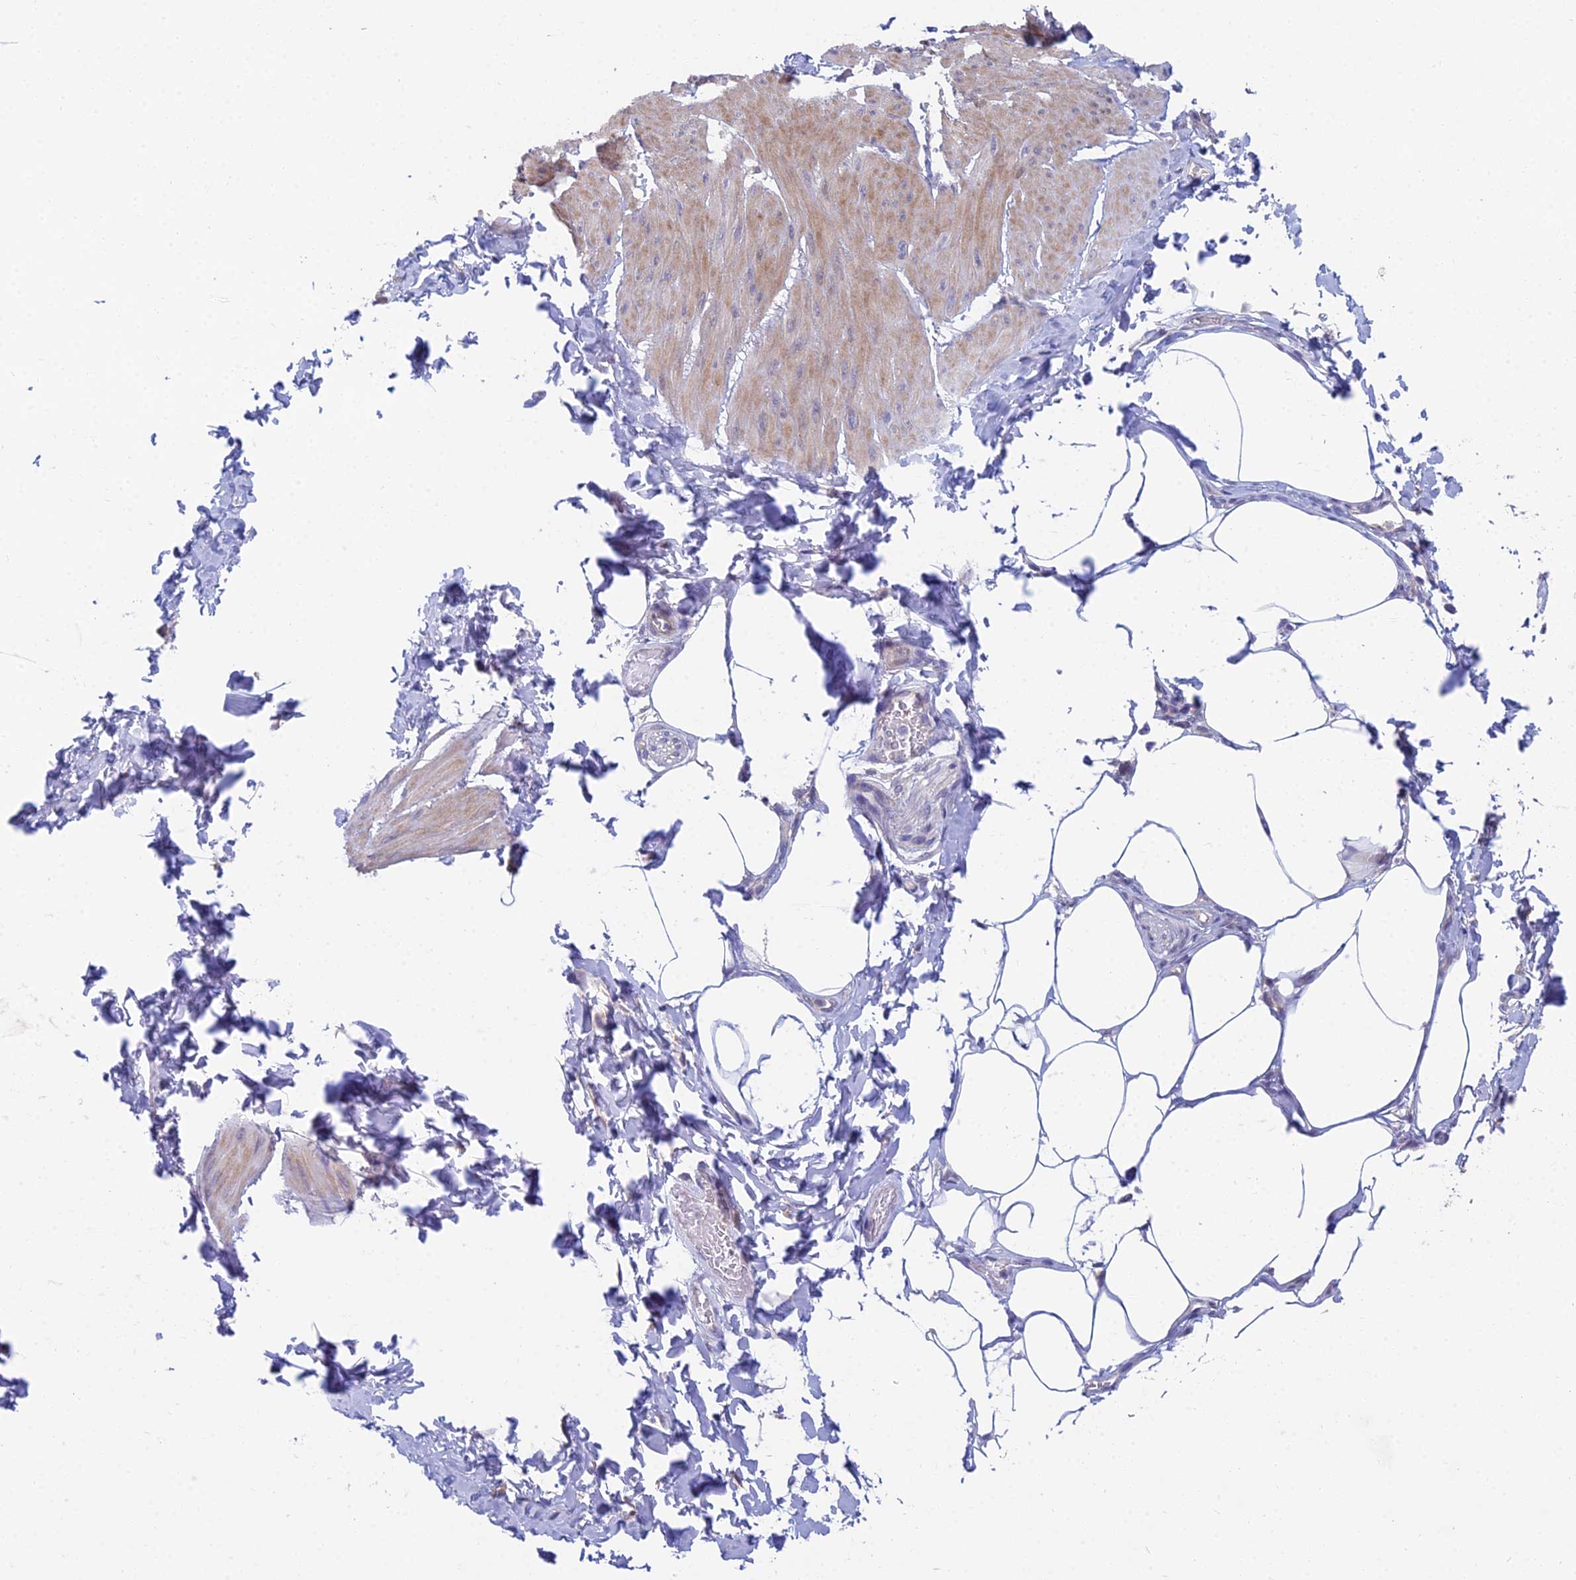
{"staining": {"intensity": "weak", "quantity": "<25%", "location": "cytoplasmic/membranous"}, "tissue": "smooth muscle", "cell_type": "Smooth muscle cells", "image_type": "normal", "snomed": [{"axis": "morphology", "description": "Urothelial carcinoma, High grade"}, {"axis": "topography", "description": "Urinary bladder"}], "caption": "Image shows no protein expression in smooth muscle cells of benign smooth muscle. (DAB immunohistochemistry, high magnification).", "gene": "METTL26", "patient": {"sex": "male", "age": 46}}